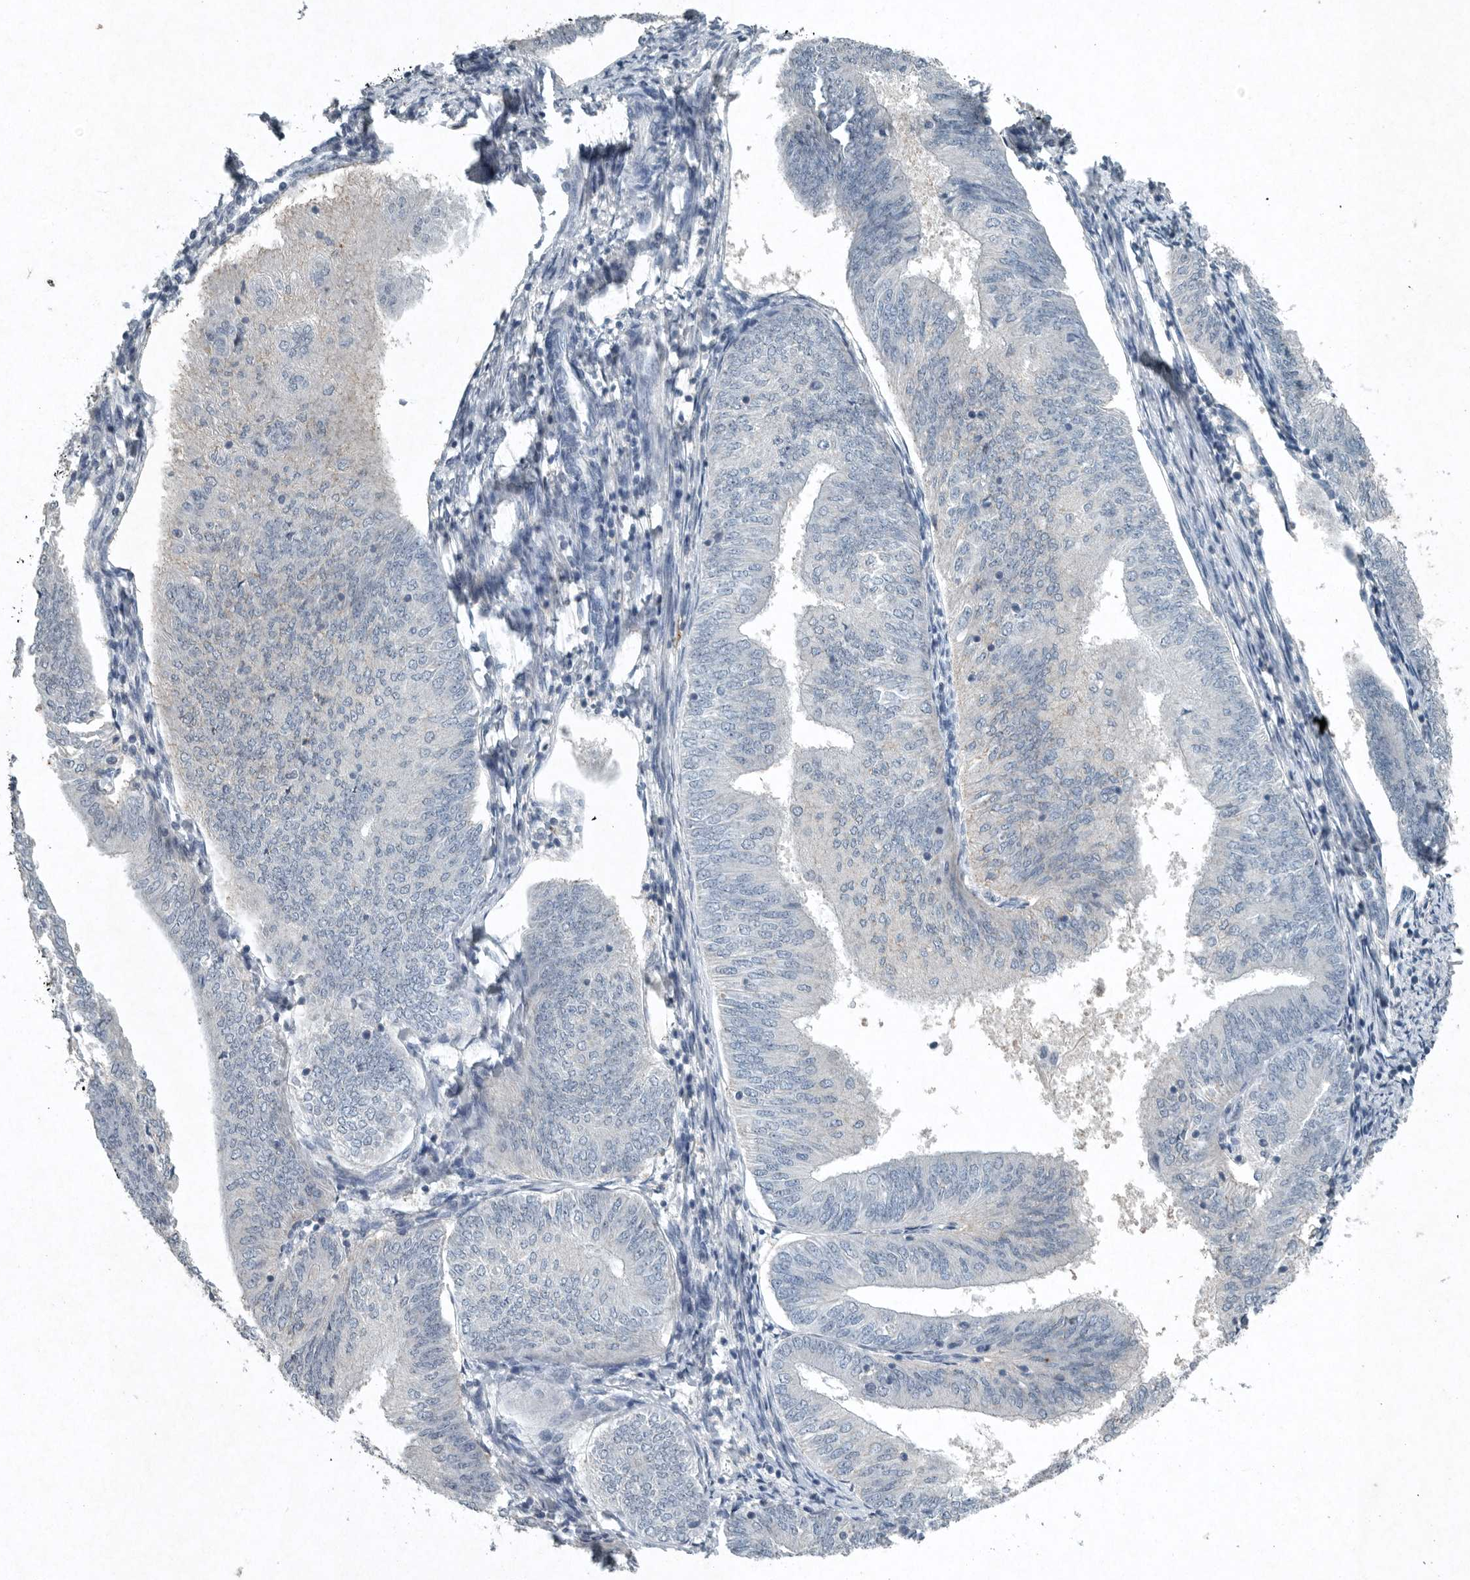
{"staining": {"intensity": "negative", "quantity": "none", "location": "none"}, "tissue": "endometrial cancer", "cell_type": "Tumor cells", "image_type": "cancer", "snomed": [{"axis": "morphology", "description": "Adenocarcinoma, NOS"}, {"axis": "topography", "description": "Endometrium"}], "caption": "The IHC image has no significant positivity in tumor cells of adenocarcinoma (endometrial) tissue.", "gene": "IL20", "patient": {"sex": "female", "age": 58}}